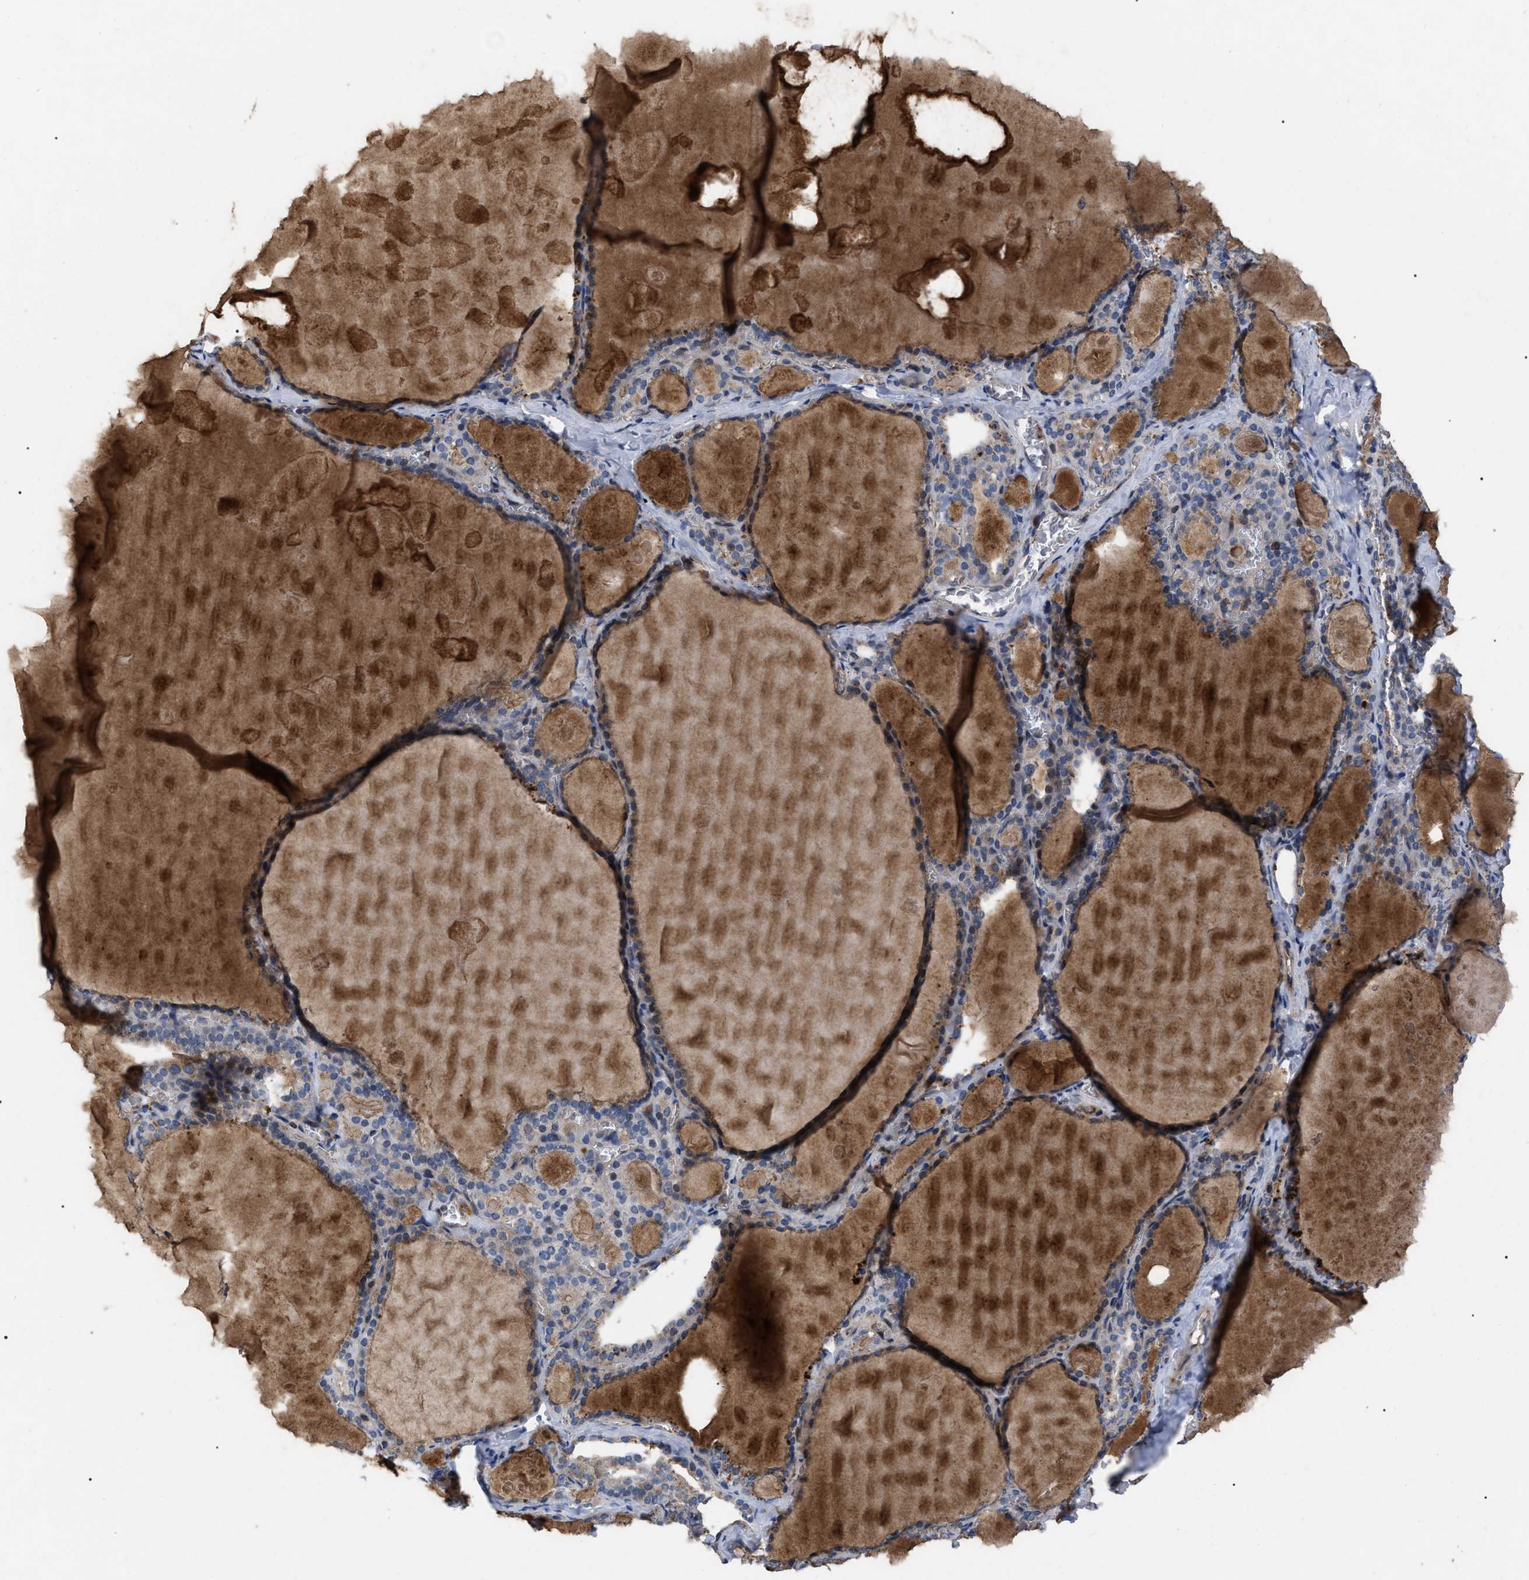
{"staining": {"intensity": "moderate", "quantity": "25%-75%", "location": "cytoplasmic/membranous"}, "tissue": "thyroid gland", "cell_type": "Glandular cells", "image_type": "normal", "snomed": [{"axis": "morphology", "description": "Normal tissue, NOS"}, {"axis": "topography", "description": "Thyroid gland"}], "caption": "Protein staining shows moderate cytoplasmic/membranous staining in about 25%-75% of glandular cells in normal thyroid gland.", "gene": "FAM171A2", "patient": {"sex": "male", "age": 56}}